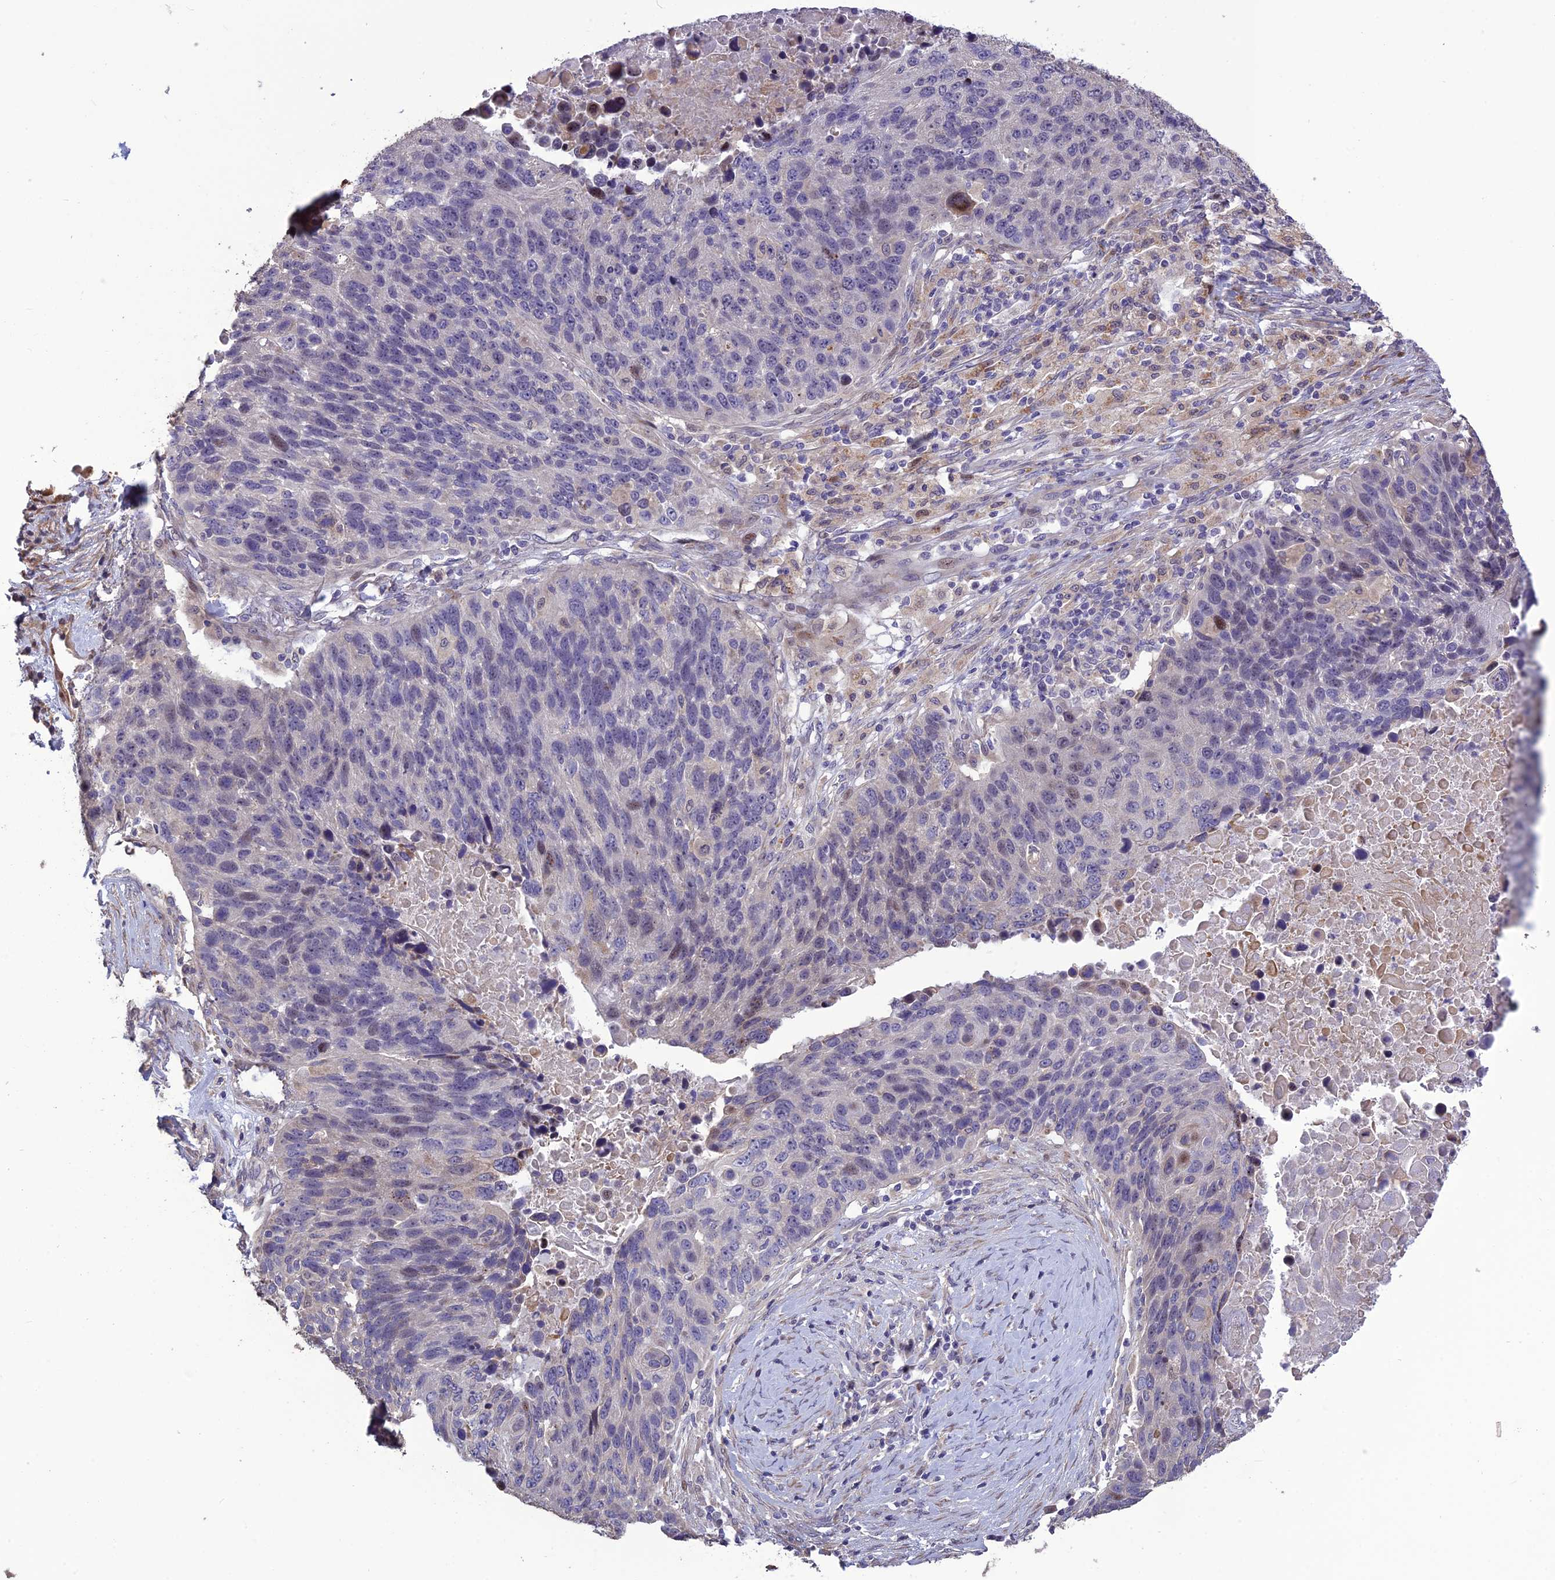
{"staining": {"intensity": "negative", "quantity": "none", "location": "none"}, "tissue": "lung cancer", "cell_type": "Tumor cells", "image_type": "cancer", "snomed": [{"axis": "morphology", "description": "Normal tissue, NOS"}, {"axis": "morphology", "description": "Squamous cell carcinoma, NOS"}, {"axis": "topography", "description": "Lymph node"}, {"axis": "topography", "description": "Lung"}], "caption": "Immunohistochemistry (IHC) histopathology image of human squamous cell carcinoma (lung) stained for a protein (brown), which exhibits no positivity in tumor cells. (Immunohistochemistry (IHC), brightfield microscopy, high magnification).", "gene": "SPG21", "patient": {"sex": "male", "age": 66}}